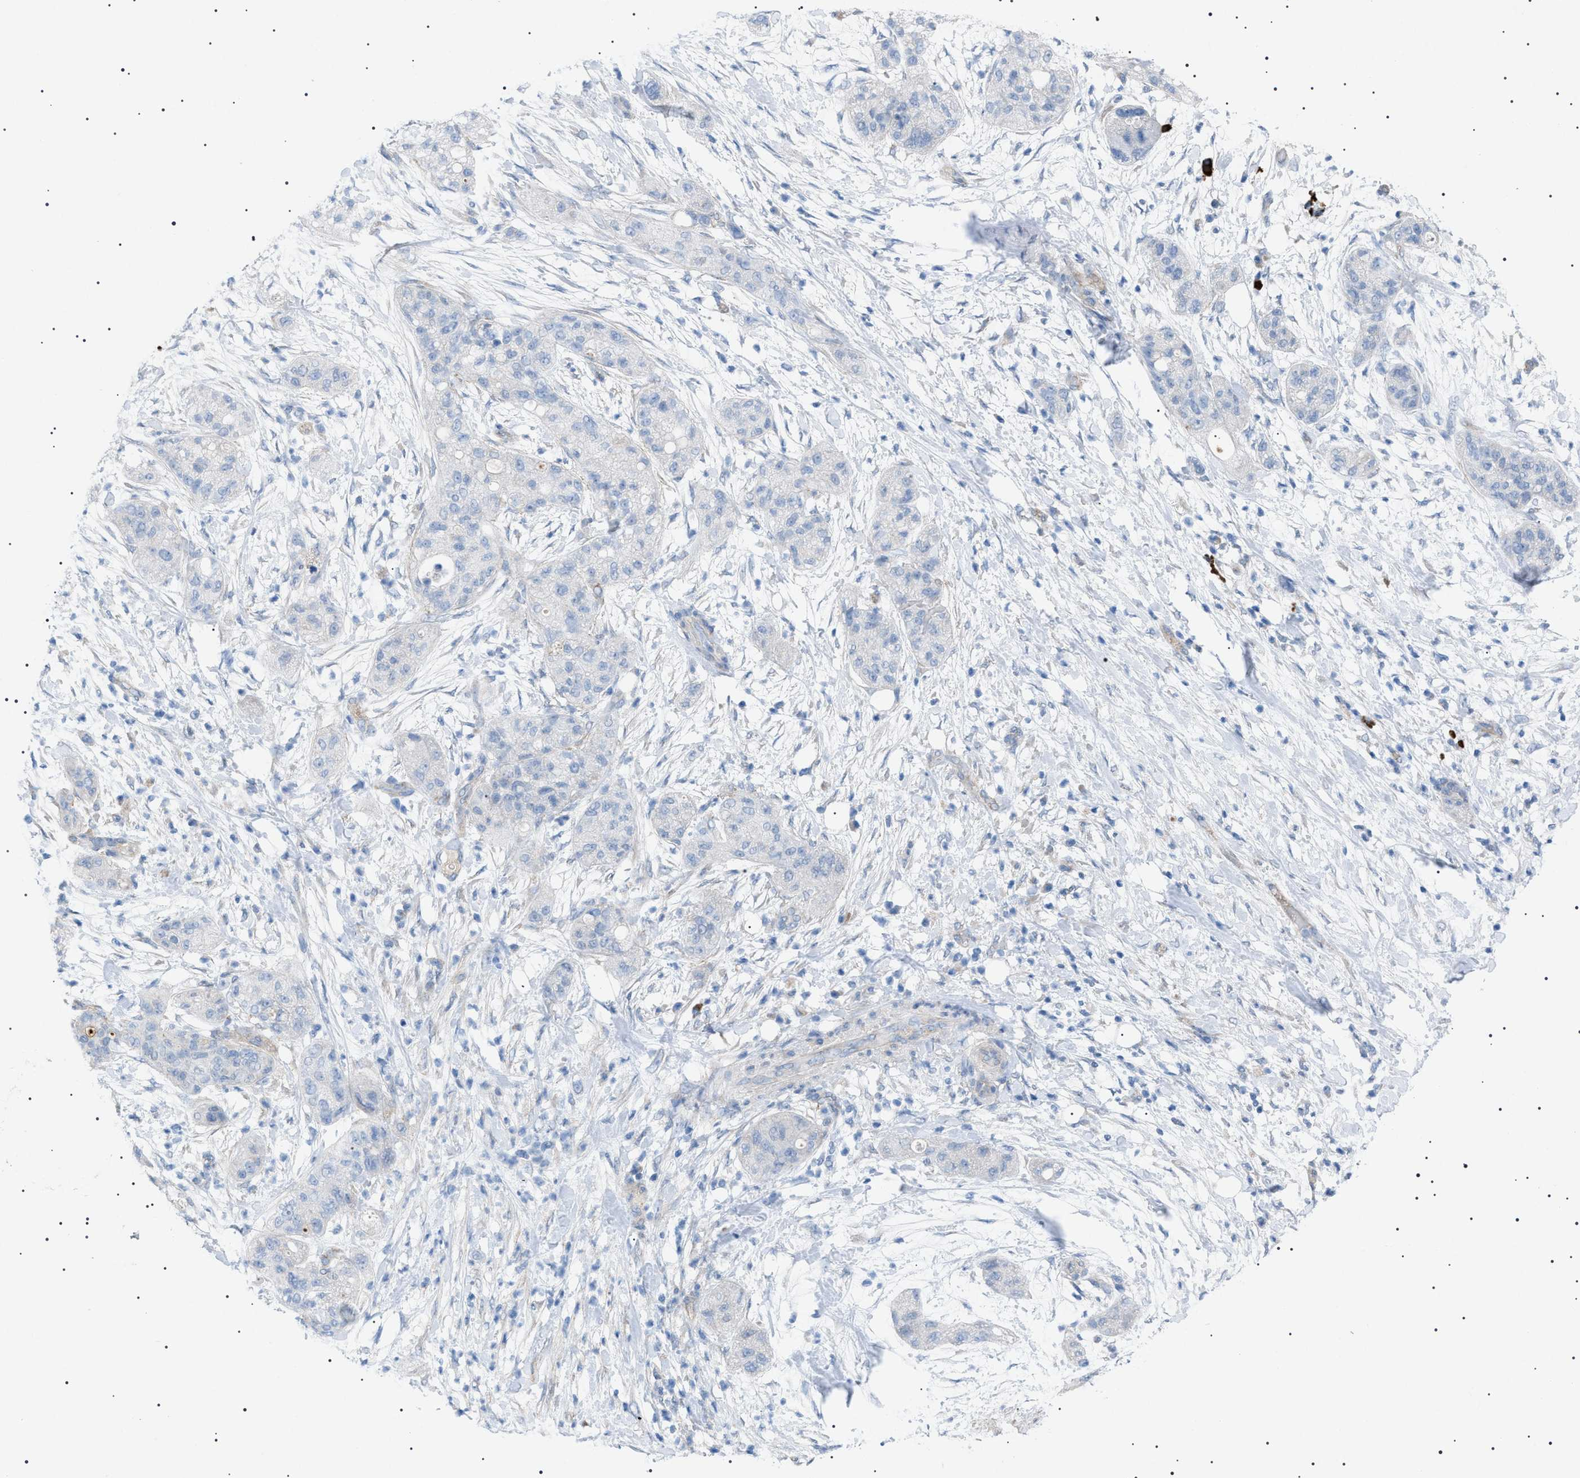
{"staining": {"intensity": "negative", "quantity": "none", "location": "none"}, "tissue": "pancreatic cancer", "cell_type": "Tumor cells", "image_type": "cancer", "snomed": [{"axis": "morphology", "description": "Adenocarcinoma, NOS"}, {"axis": "topography", "description": "Pancreas"}], "caption": "Tumor cells are negative for brown protein staining in adenocarcinoma (pancreatic). (DAB (3,3'-diaminobenzidine) immunohistochemistry (IHC) visualized using brightfield microscopy, high magnification).", "gene": "ADAMTS1", "patient": {"sex": "female", "age": 78}}